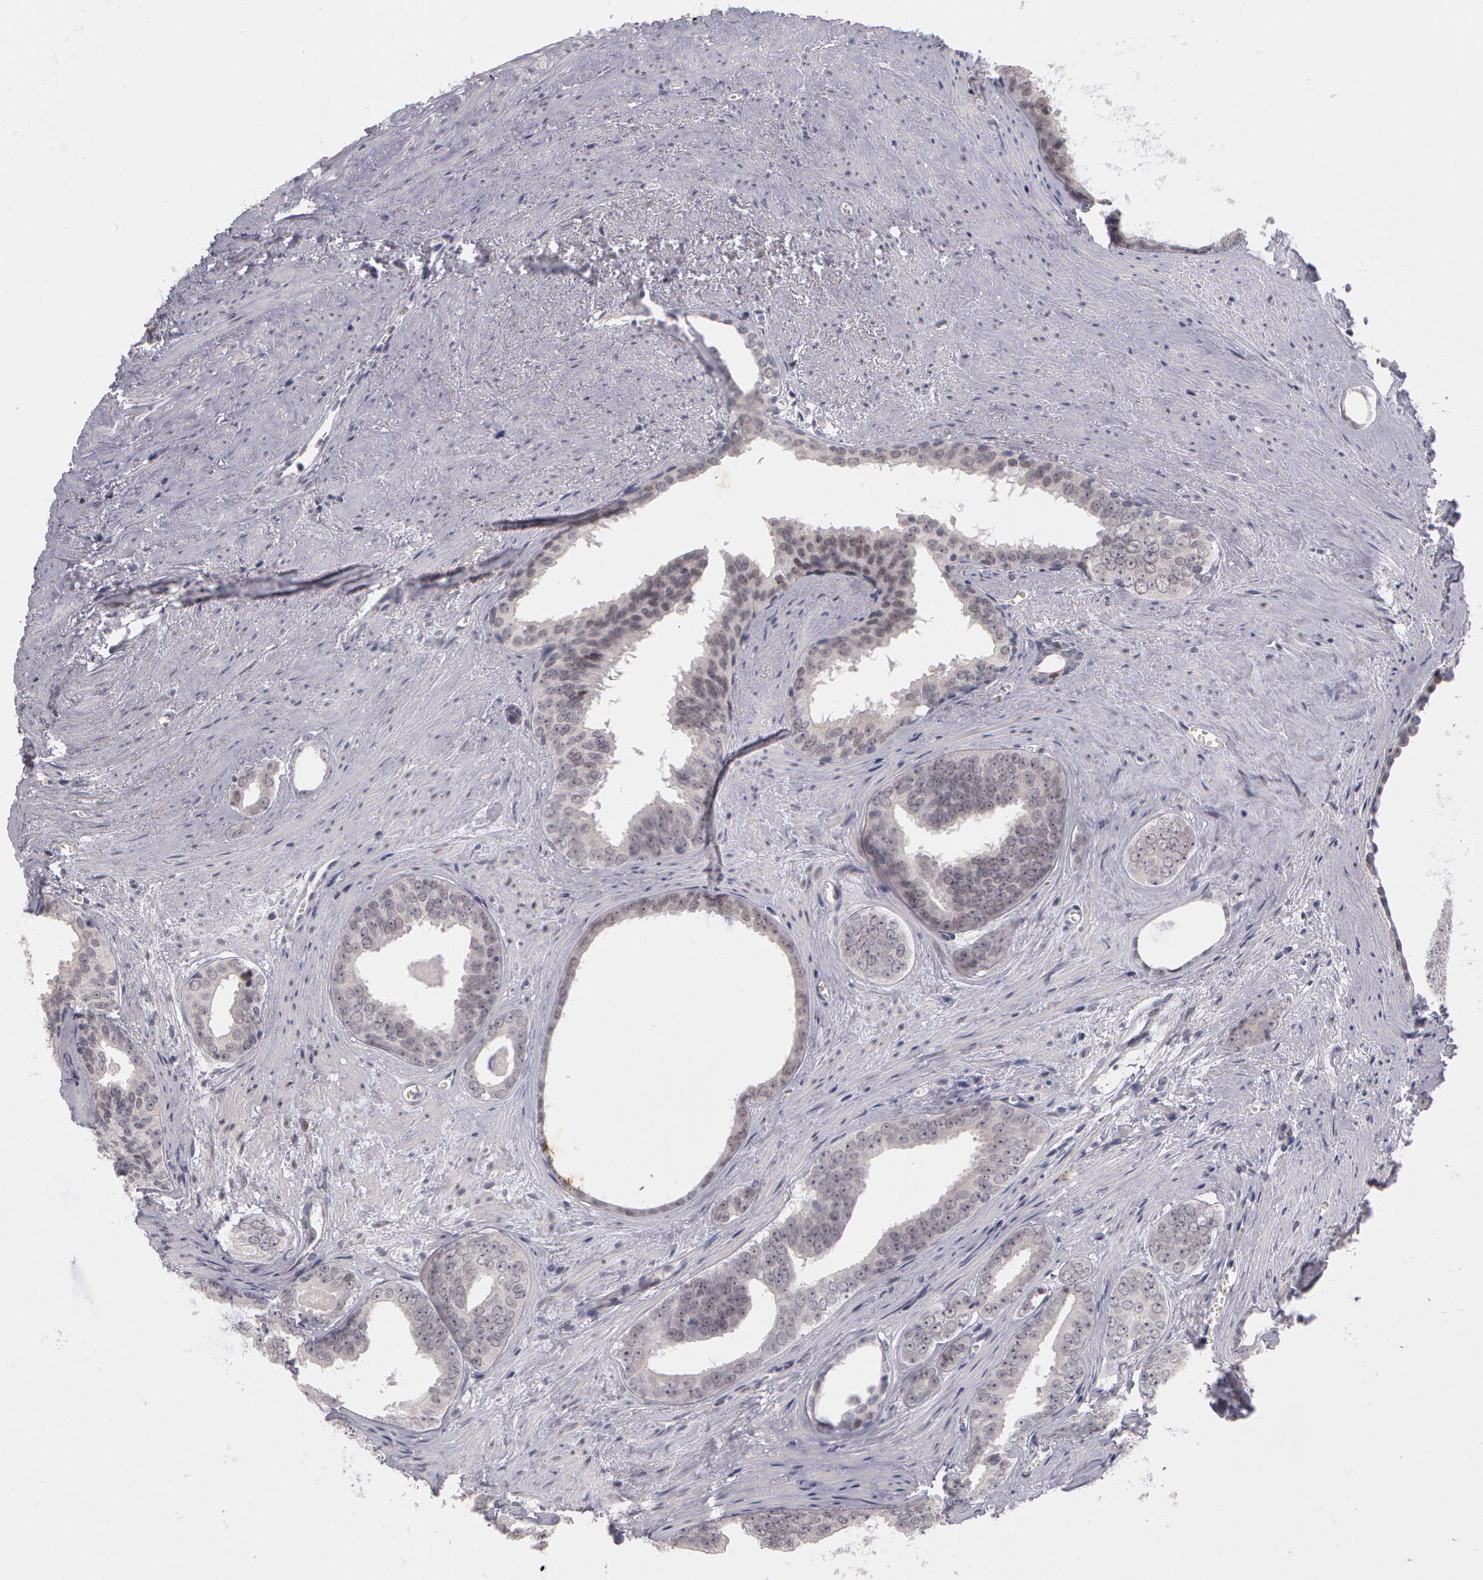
{"staining": {"intensity": "negative", "quantity": "none", "location": "none"}, "tissue": "prostate cancer", "cell_type": "Tumor cells", "image_type": "cancer", "snomed": [{"axis": "morphology", "description": "Adenocarcinoma, Medium grade"}, {"axis": "topography", "description": "Prostate"}], "caption": "DAB (3,3'-diaminobenzidine) immunohistochemical staining of human medium-grade adenocarcinoma (prostate) demonstrates no significant expression in tumor cells.", "gene": "PRICKLE1", "patient": {"sex": "male", "age": 79}}